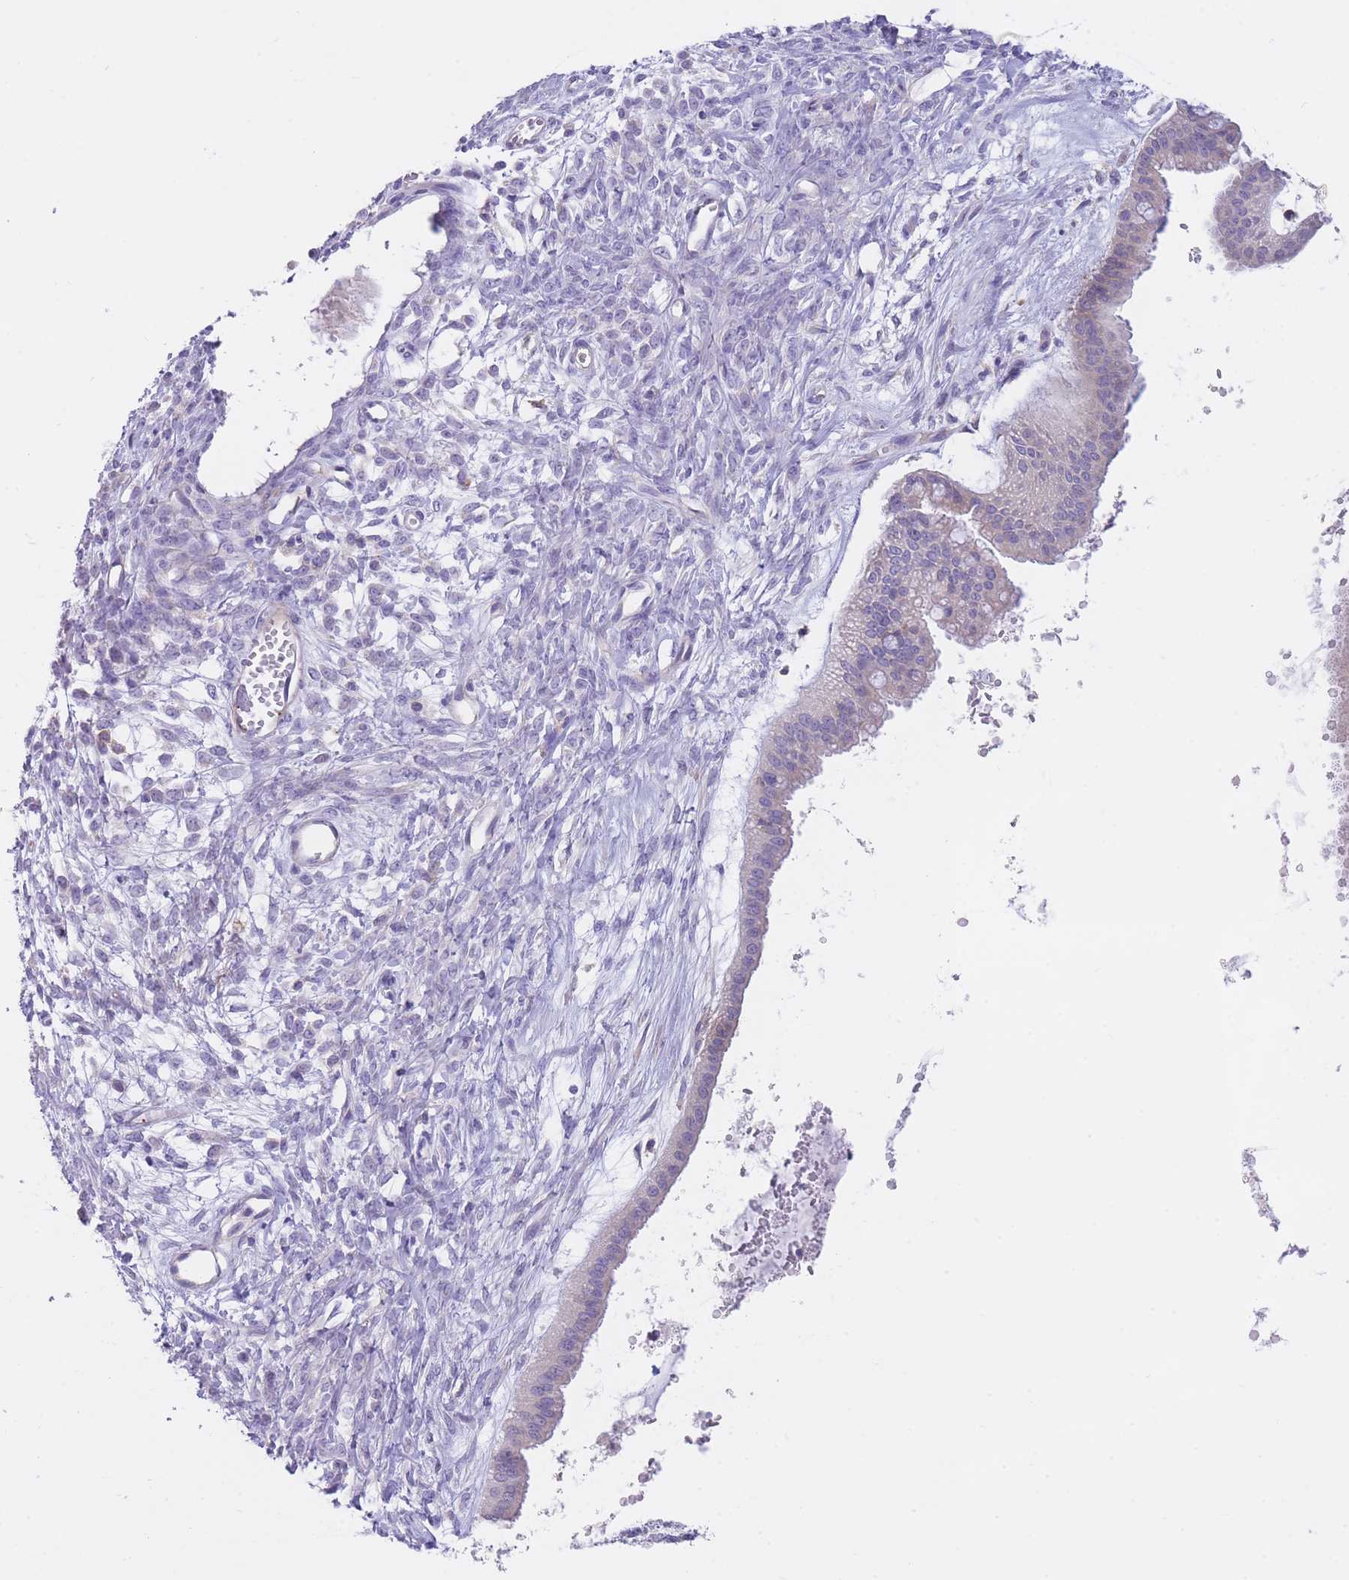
{"staining": {"intensity": "negative", "quantity": "none", "location": "none"}, "tissue": "ovarian cancer", "cell_type": "Tumor cells", "image_type": "cancer", "snomed": [{"axis": "morphology", "description": "Cystadenocarcinoma, mucinous, NOS"}, {"axis": "topography", "description": "Ovary"}], "caption": "An IHC micrograph of mucinous cystadenocarcinoma (ovarian) is shown. There is no staining in tumor cells of mucinous cystadenocarcinoma (ovarian).", "gene": "LDB3", "patient": {"sex": "female", "age": 73}}